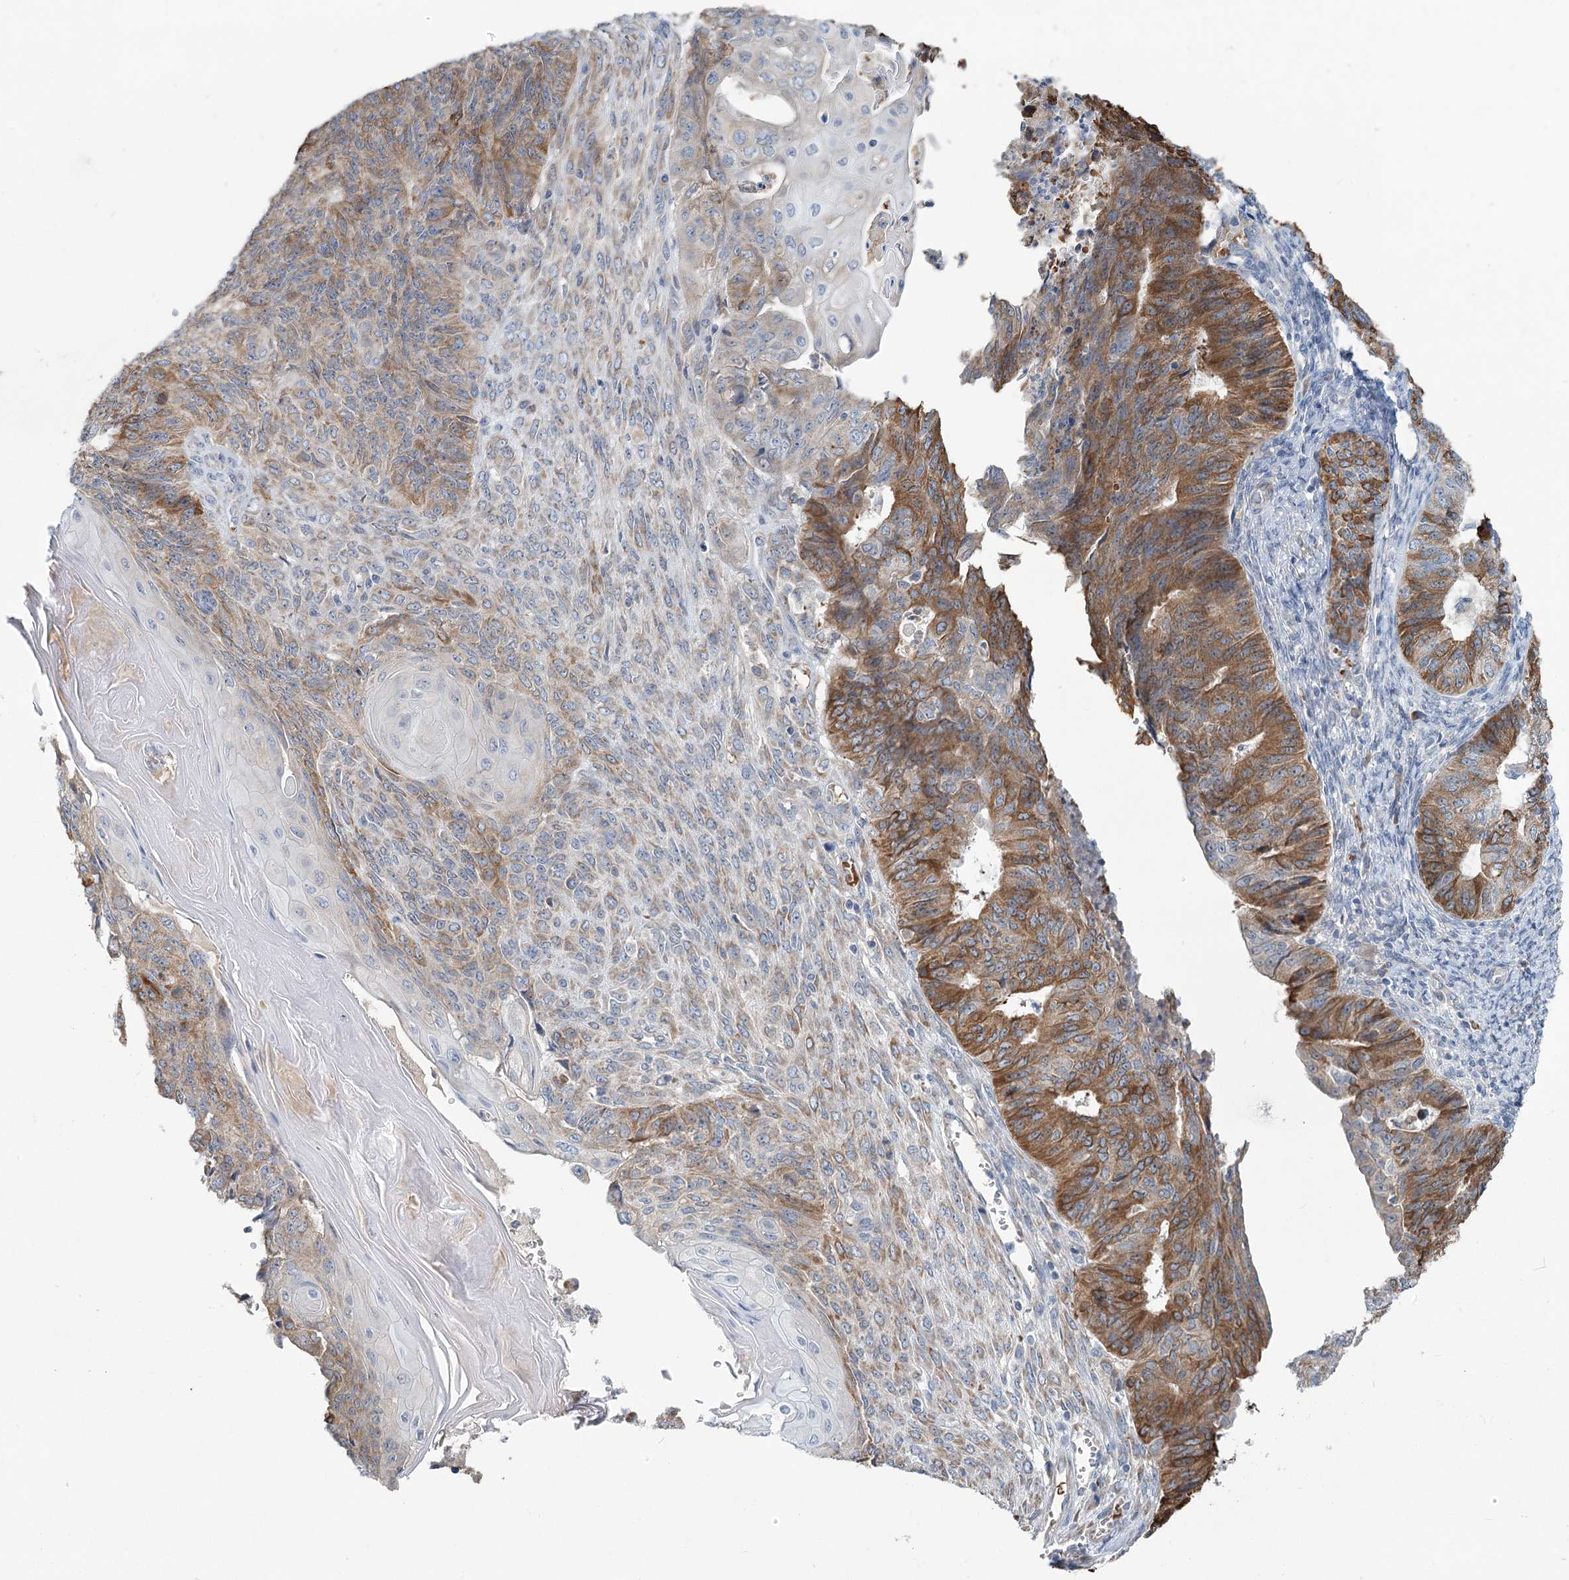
{"staining": {"intensity": "moderate", "quantity": ">75%", "location": "cytoplasmic/membranous"}, "tissue": "endometrial cancer", "cell_type": "Tumor cells", "image_type": "cancer", "snomed": [{"axis": "morphology", "description": "Adenocarcinoma, NOS"}, {"axis": "topography", "description": "Endometrium"}], "caption": "Immunohistochemical staining of endometrial cancer shows moderate cytoplasmic/membranous protein expression in about >75% of tumor cells.", "gene": "CIB4", "patient": {"sex": "female", "age": 32}}